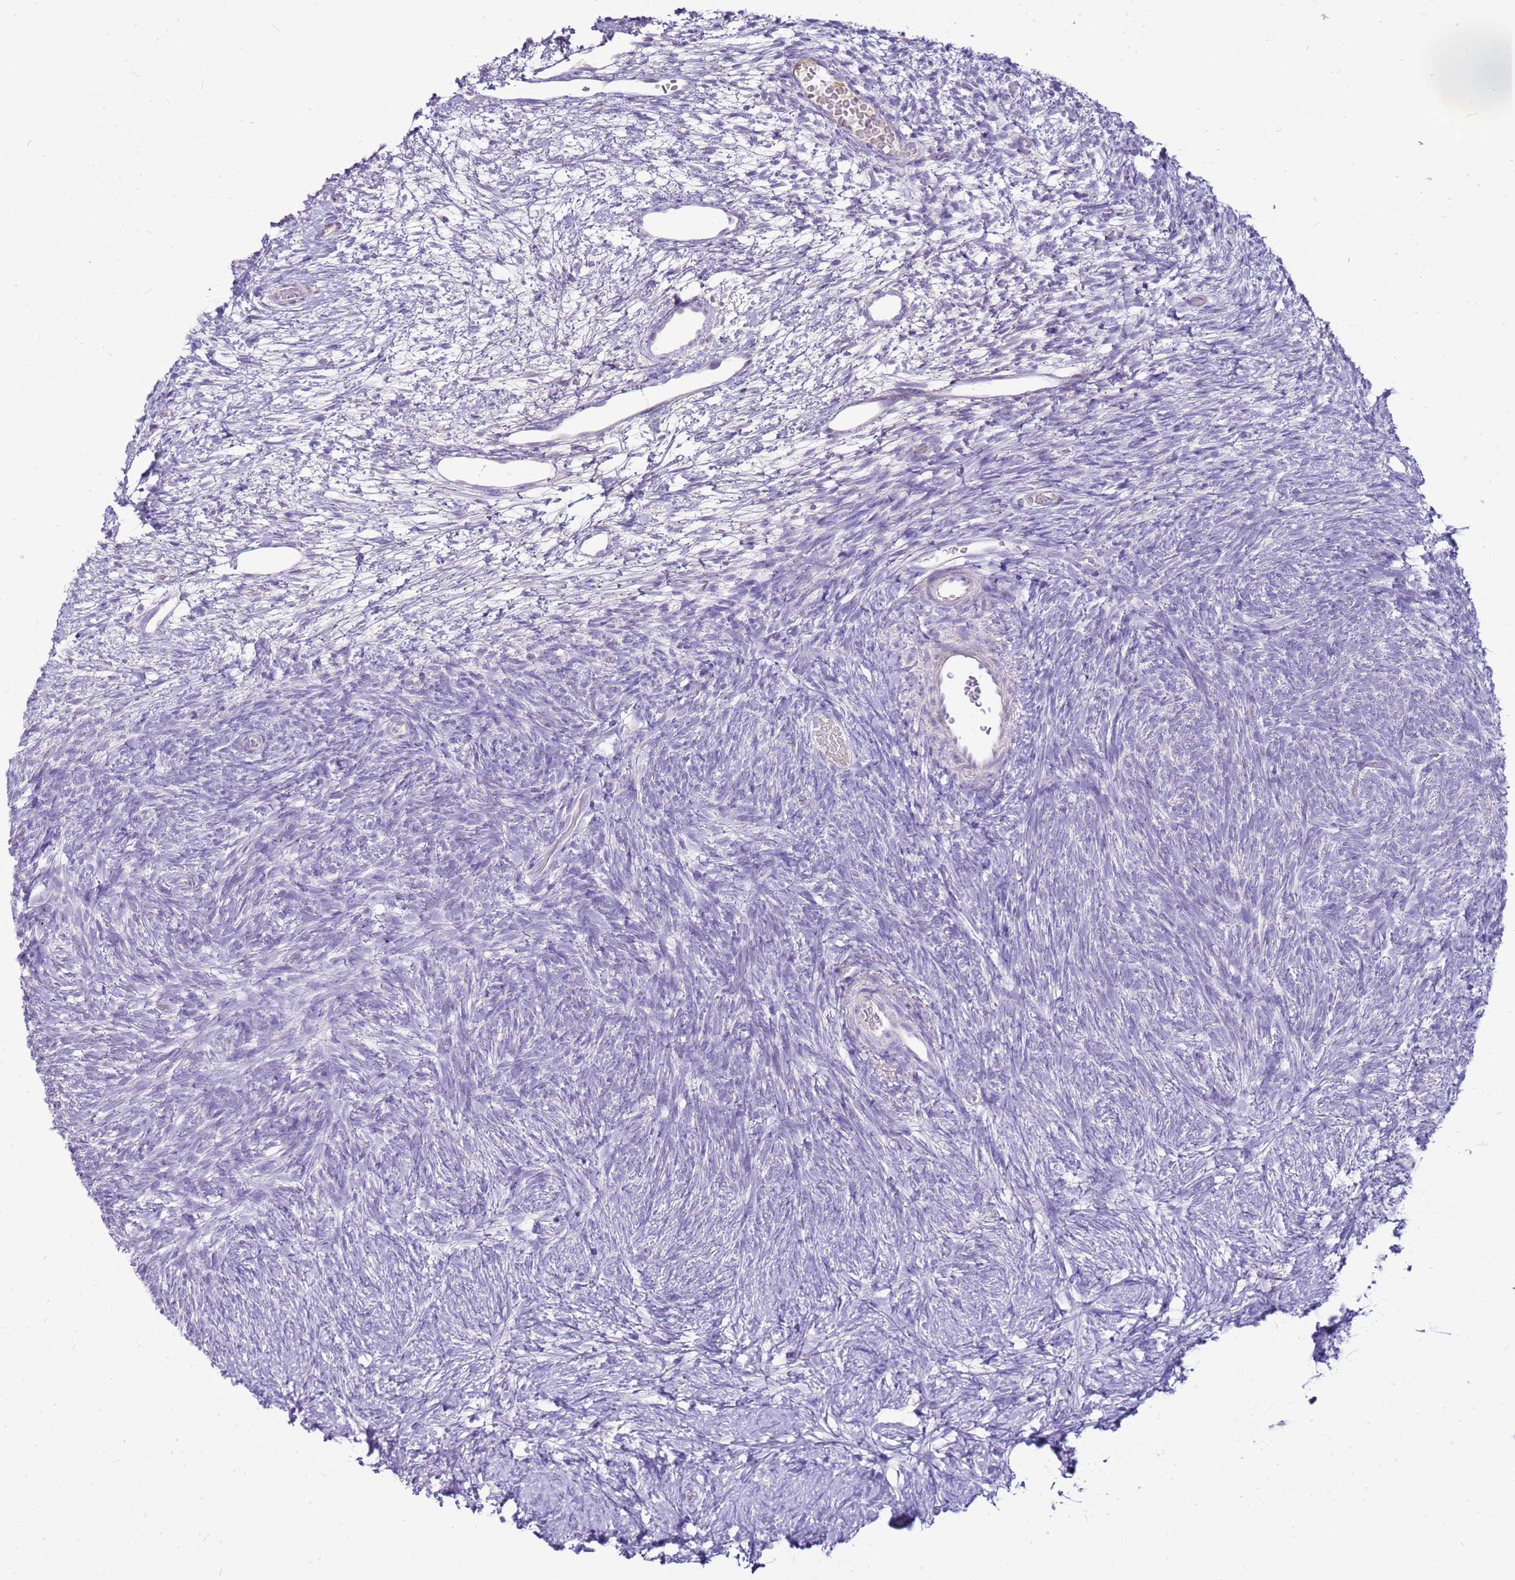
{"staining": {"intensity": "negative", "quantity": "none", "location": "none"}, "tissue": "ovary", "cell_type": "Ovarian stroma cells", "image_type": "normal", "snomed": [{"axis": "morphology", "description": "Normal tissue, NOS"}, {"axis": "topography", "description": "Ovary"}], "caption": "This micrograph is of normal ovary stained with IHC to label a protein in brown with the nuclei are counter-stained blue. There is no positivity in ovarian stroma cells.", "gene": "FABP2", "patient": {"sex": "female", "age": 39}}